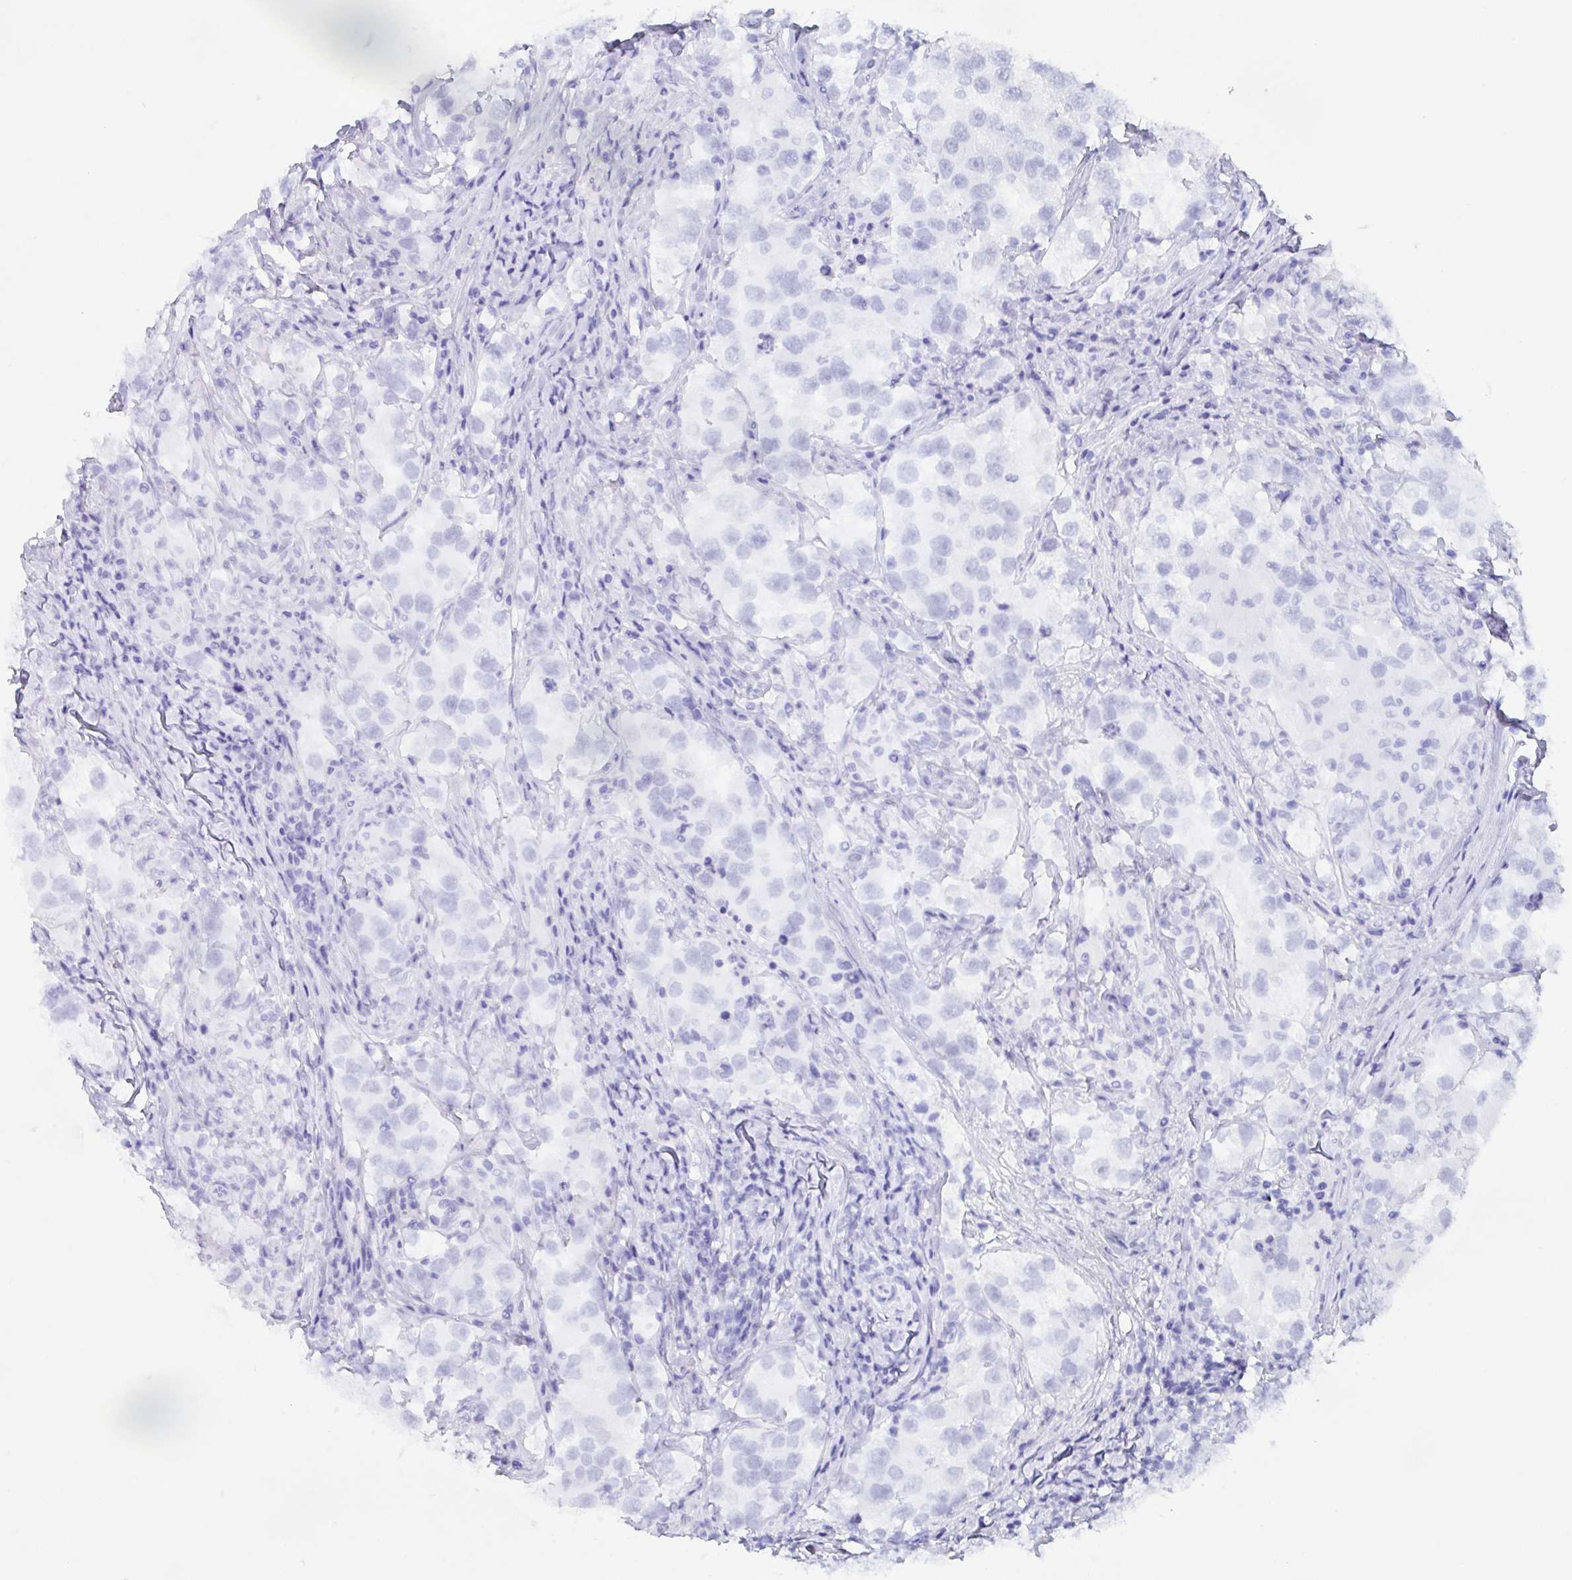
{"staining": {"intensity": "negative", "quantity": "none", "location": "none"}, "tissue": "testis cancer", "cell_type": "Tumor cells", "image_type": "cancer", "snomed": [{"axis": "morphology", "description": "Seminoma, NOS"}, {"axis": "topography", "description": "Testis"}], "caption": "There is no significant staining in tumor cells of testis cancer (seminoma).", "gene": "AGFG2", "patient": {"sex": "male", "age": 46}}